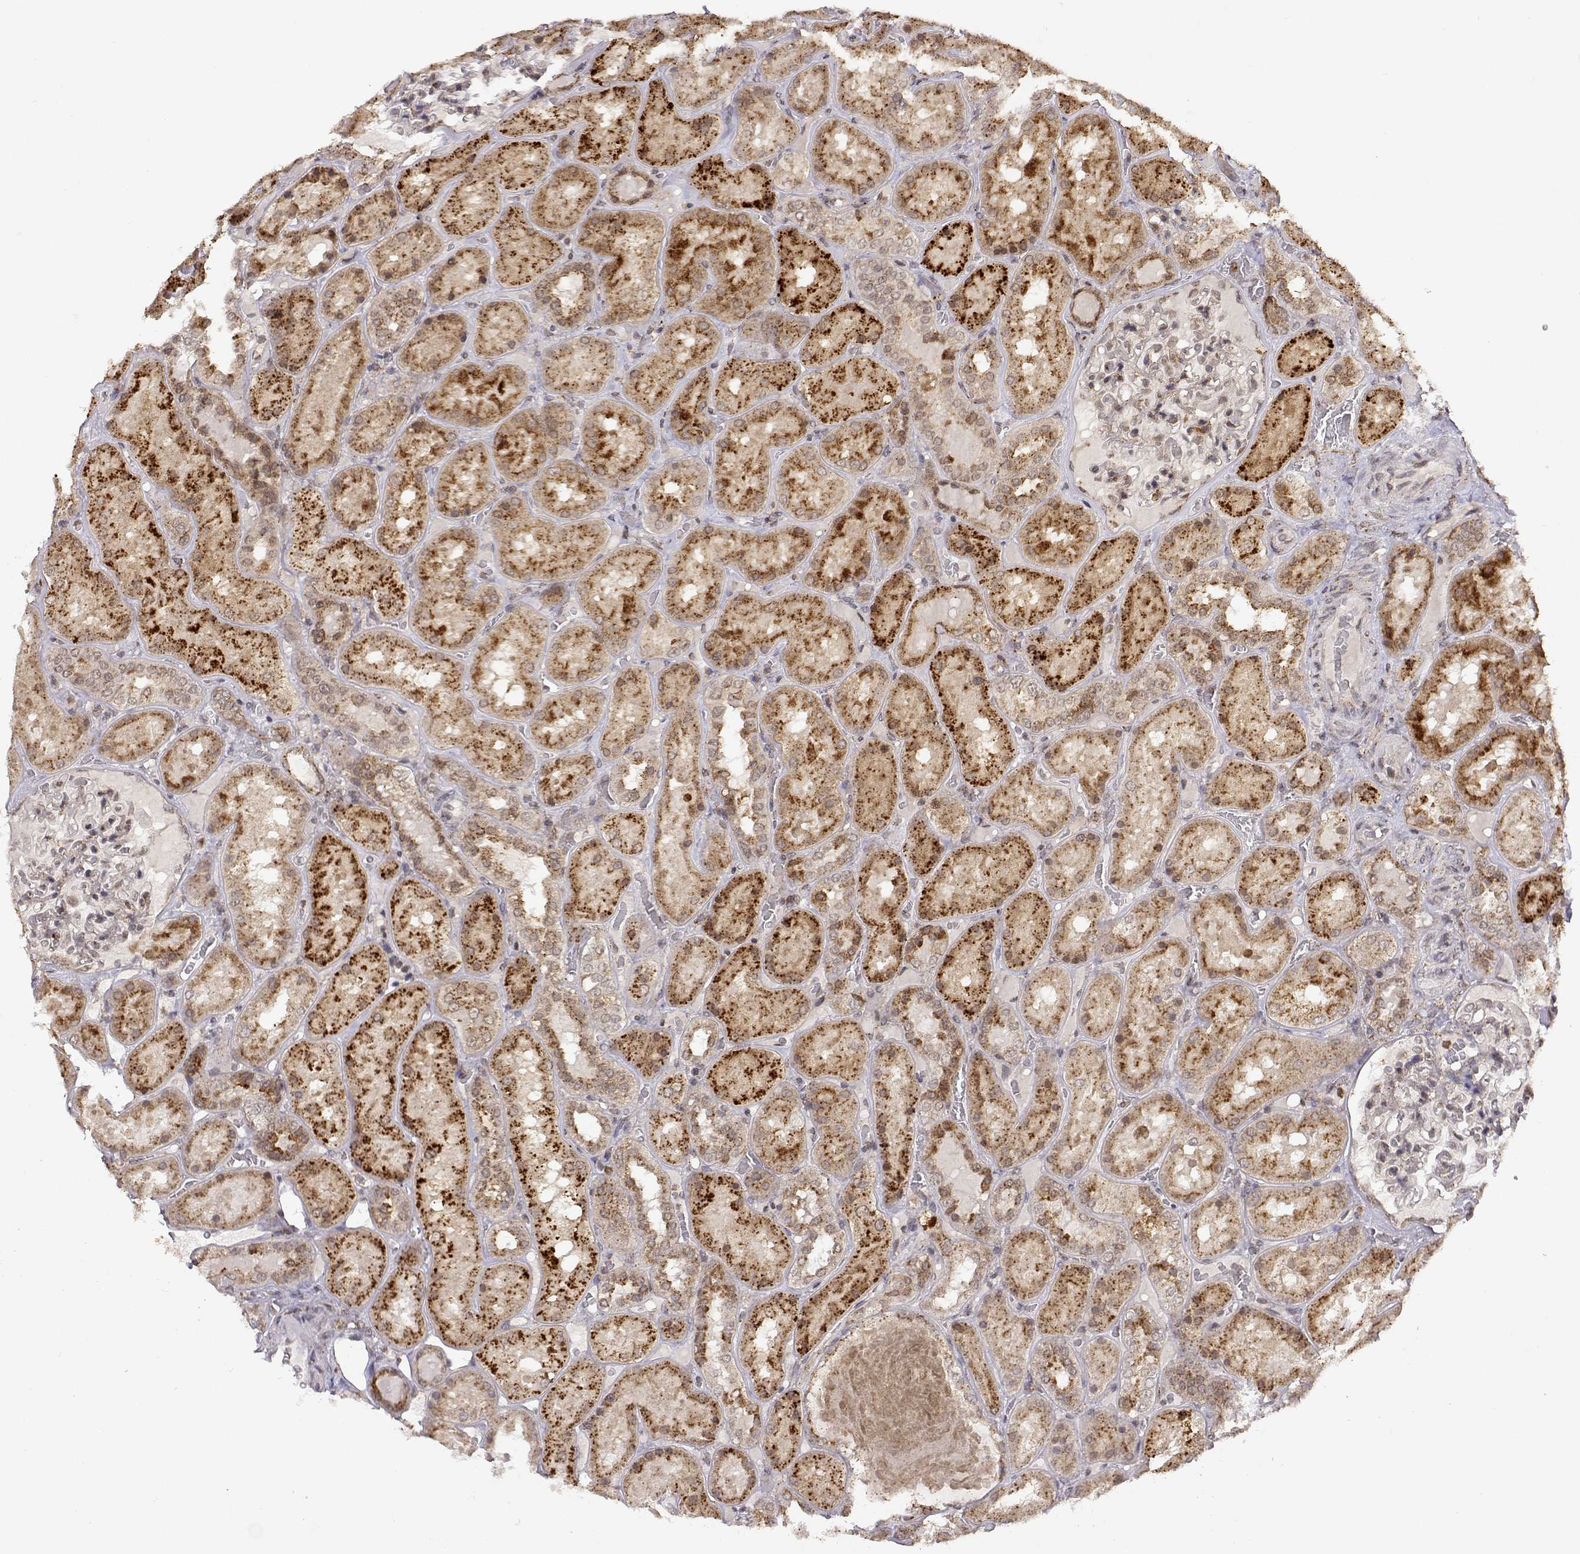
{"staining": {"intensity": "weak", "quantity": "<25%", "location": "cytoplasmic/membranous"}, "tissue": "kidney", "cell_type": "Cells in glomeruli", "image_type": "normal", "snomed": [{"axis": "morphology", "description": "Normal tissue, NOS"}, {"axis": "topography", "description": "Kidney"}], "caption": "The histopathology image reveals no staining of cells in glomeruli in normal kidney. (DAB (3,3'-diaminobenzidine) immunohistochemistry with hematoxylin counter stain).", "gene": "RNF13", "patient": {"sex": "male", "age": 73}}